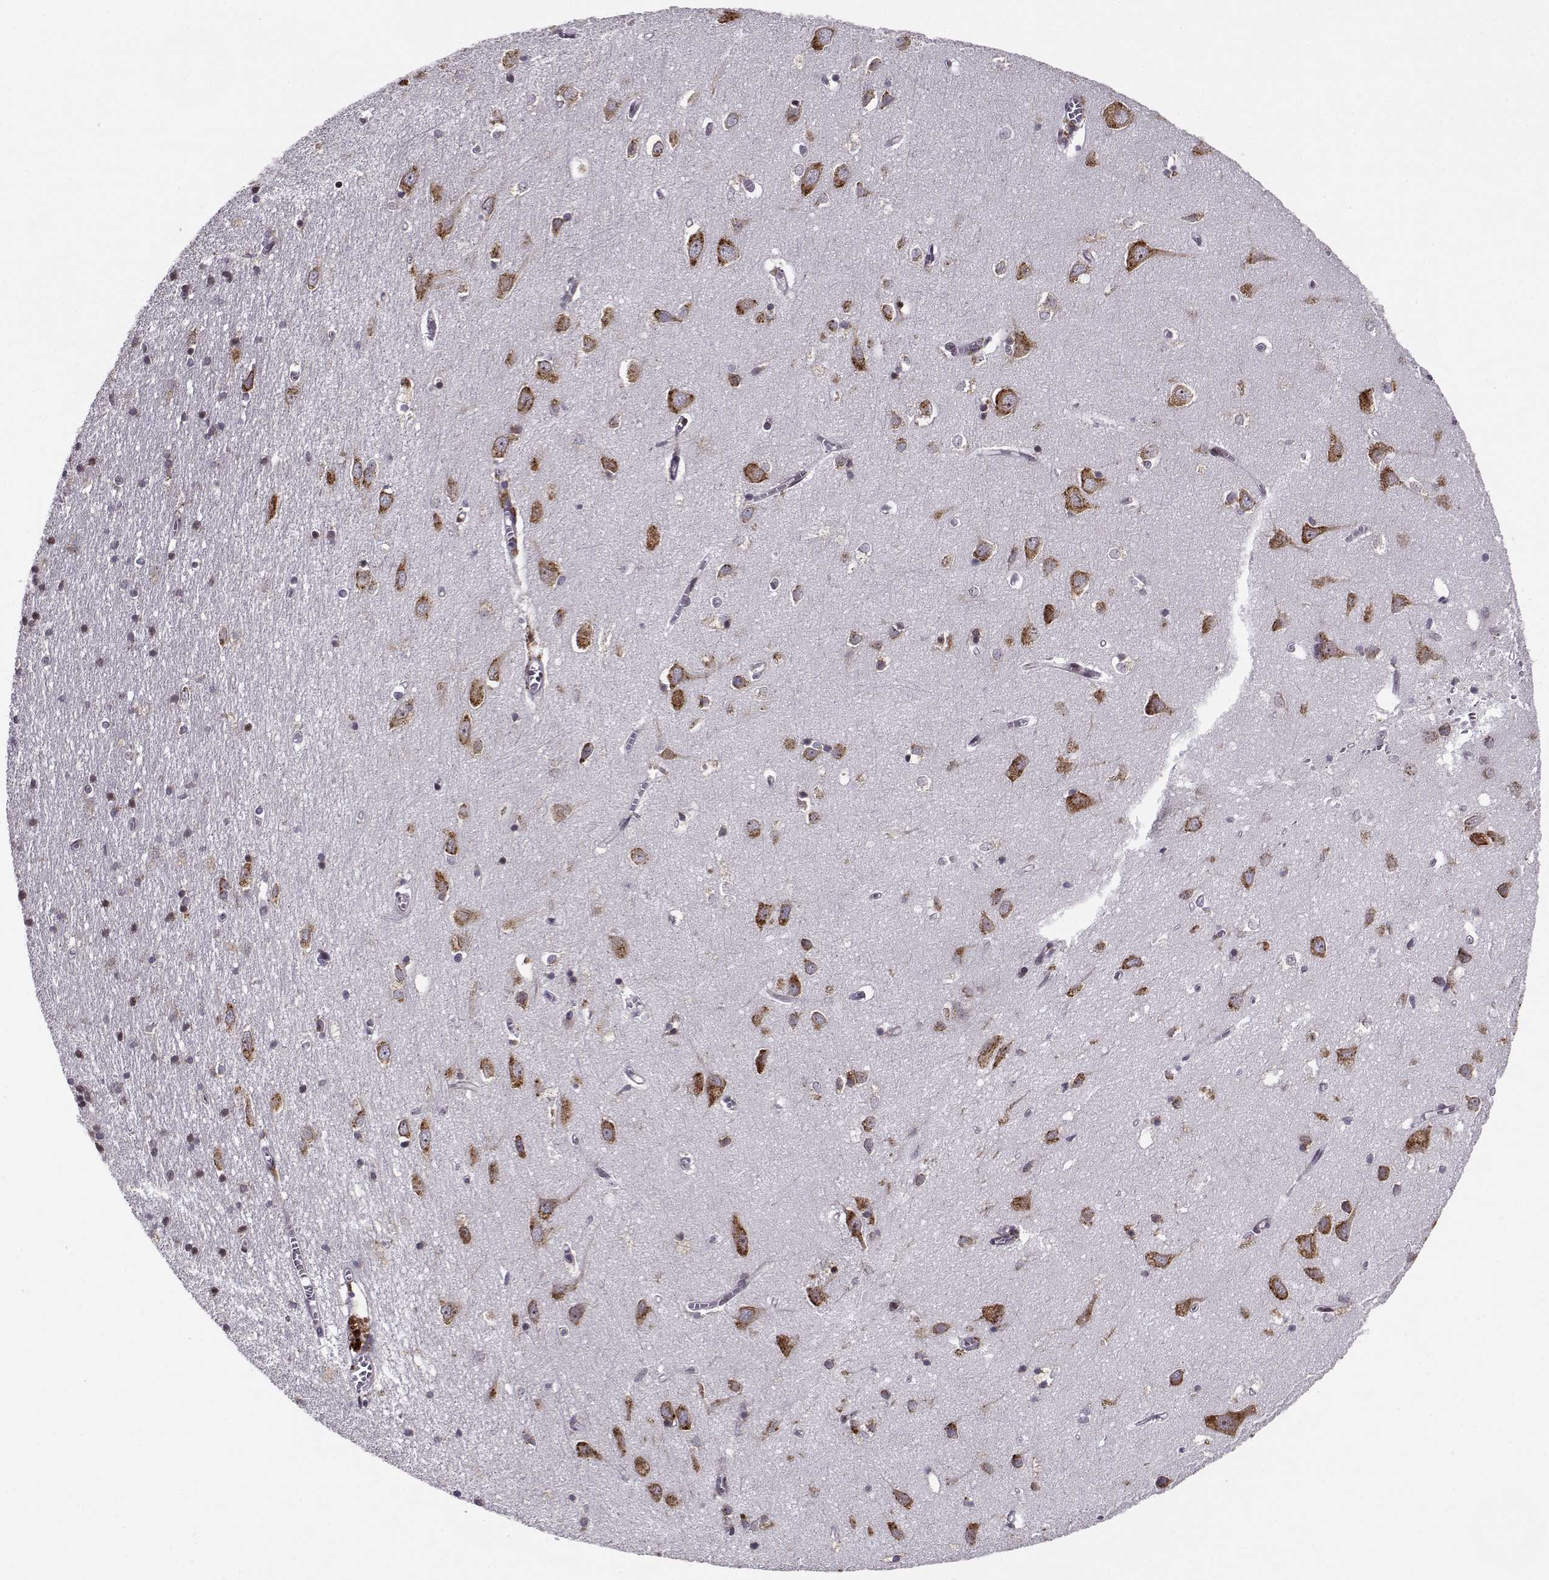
{"staining": {"intensity": "negative", "quantity": "none", "location": "none"}, "tissue": "cerebral cortex", "cell_type": "Endothelial cells", "image_type": "normal", "snomed": [{"axis": "morphology", "description": "Normal tissue, NOS"}, {"axis": "topography", "description": "Cerebral cortex"}], "caption": "Endothelial cells show no significant protein staining in normal cerebral cortex. The staining was performed using DAB to visualize the protein expression in brown, while the nuclei were stained in blue with hematoxylin (Magnification: 20x).", "gene": "RPL31", "patient": {"sex": "male", "age": 70}}